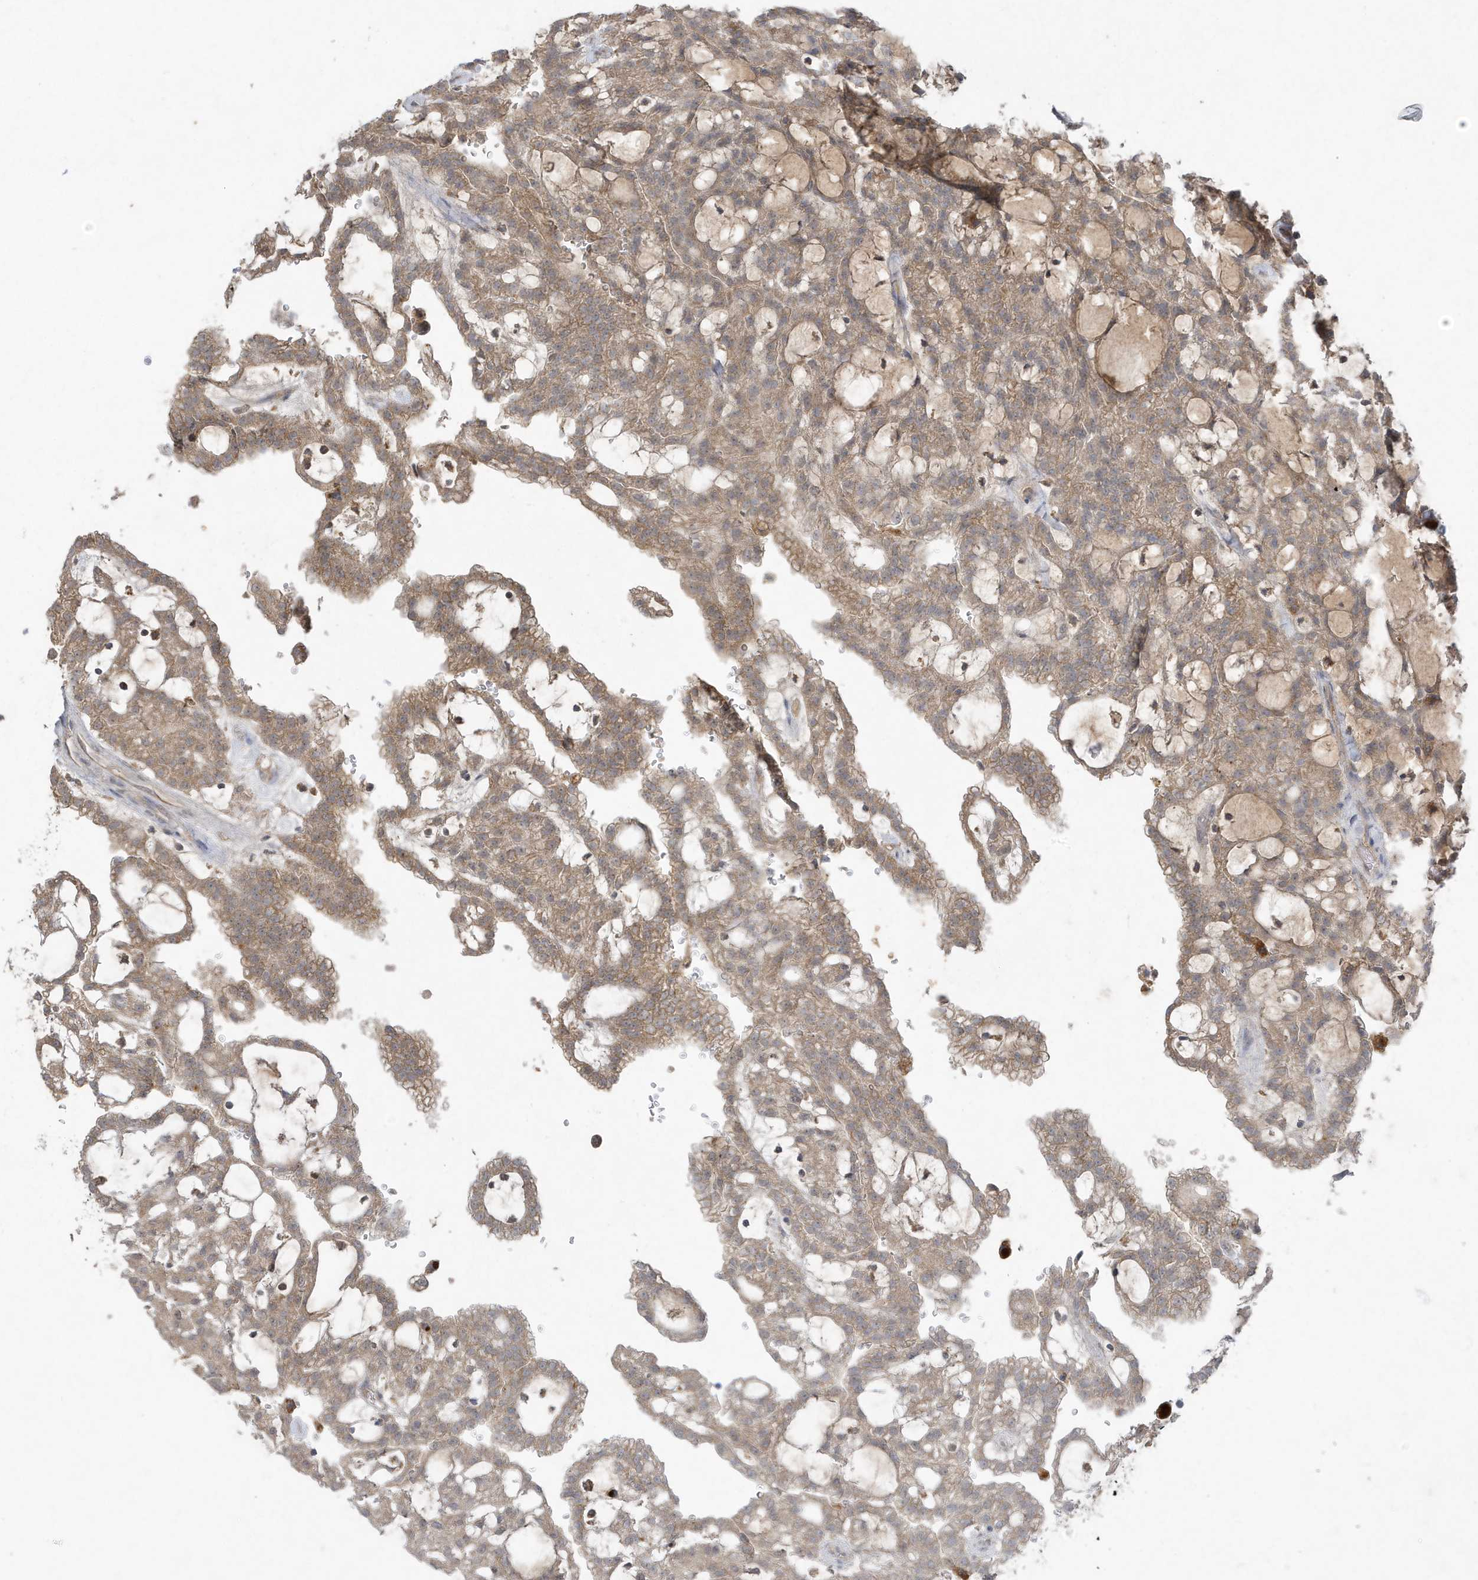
{"staining": {"intensity": "moderate", "quantity": ">75%", "location": "cytoplasmic/membranous"}, "tissue": "renal cancer", "cell_type": "Tumor cells", "image_type": "cancer", "snomed": [{"axis": "morphology", "description": "Adenocarcinoma, NOS"}, {"axis": "topography", "description": "Kidney"}], "caption": "Renal cancer tissue exhibits moderate cytoplasmic/membranous staining in approximately >75% of tumor cells The staining is performed using DAB (3,3'-diaminobenzidine) brown chromogen to label protein expression. The nuclei are counter-stained blue using hematoxylin.", "gene": "C1RL", "patient": {"sex": "male", "age": 63}}